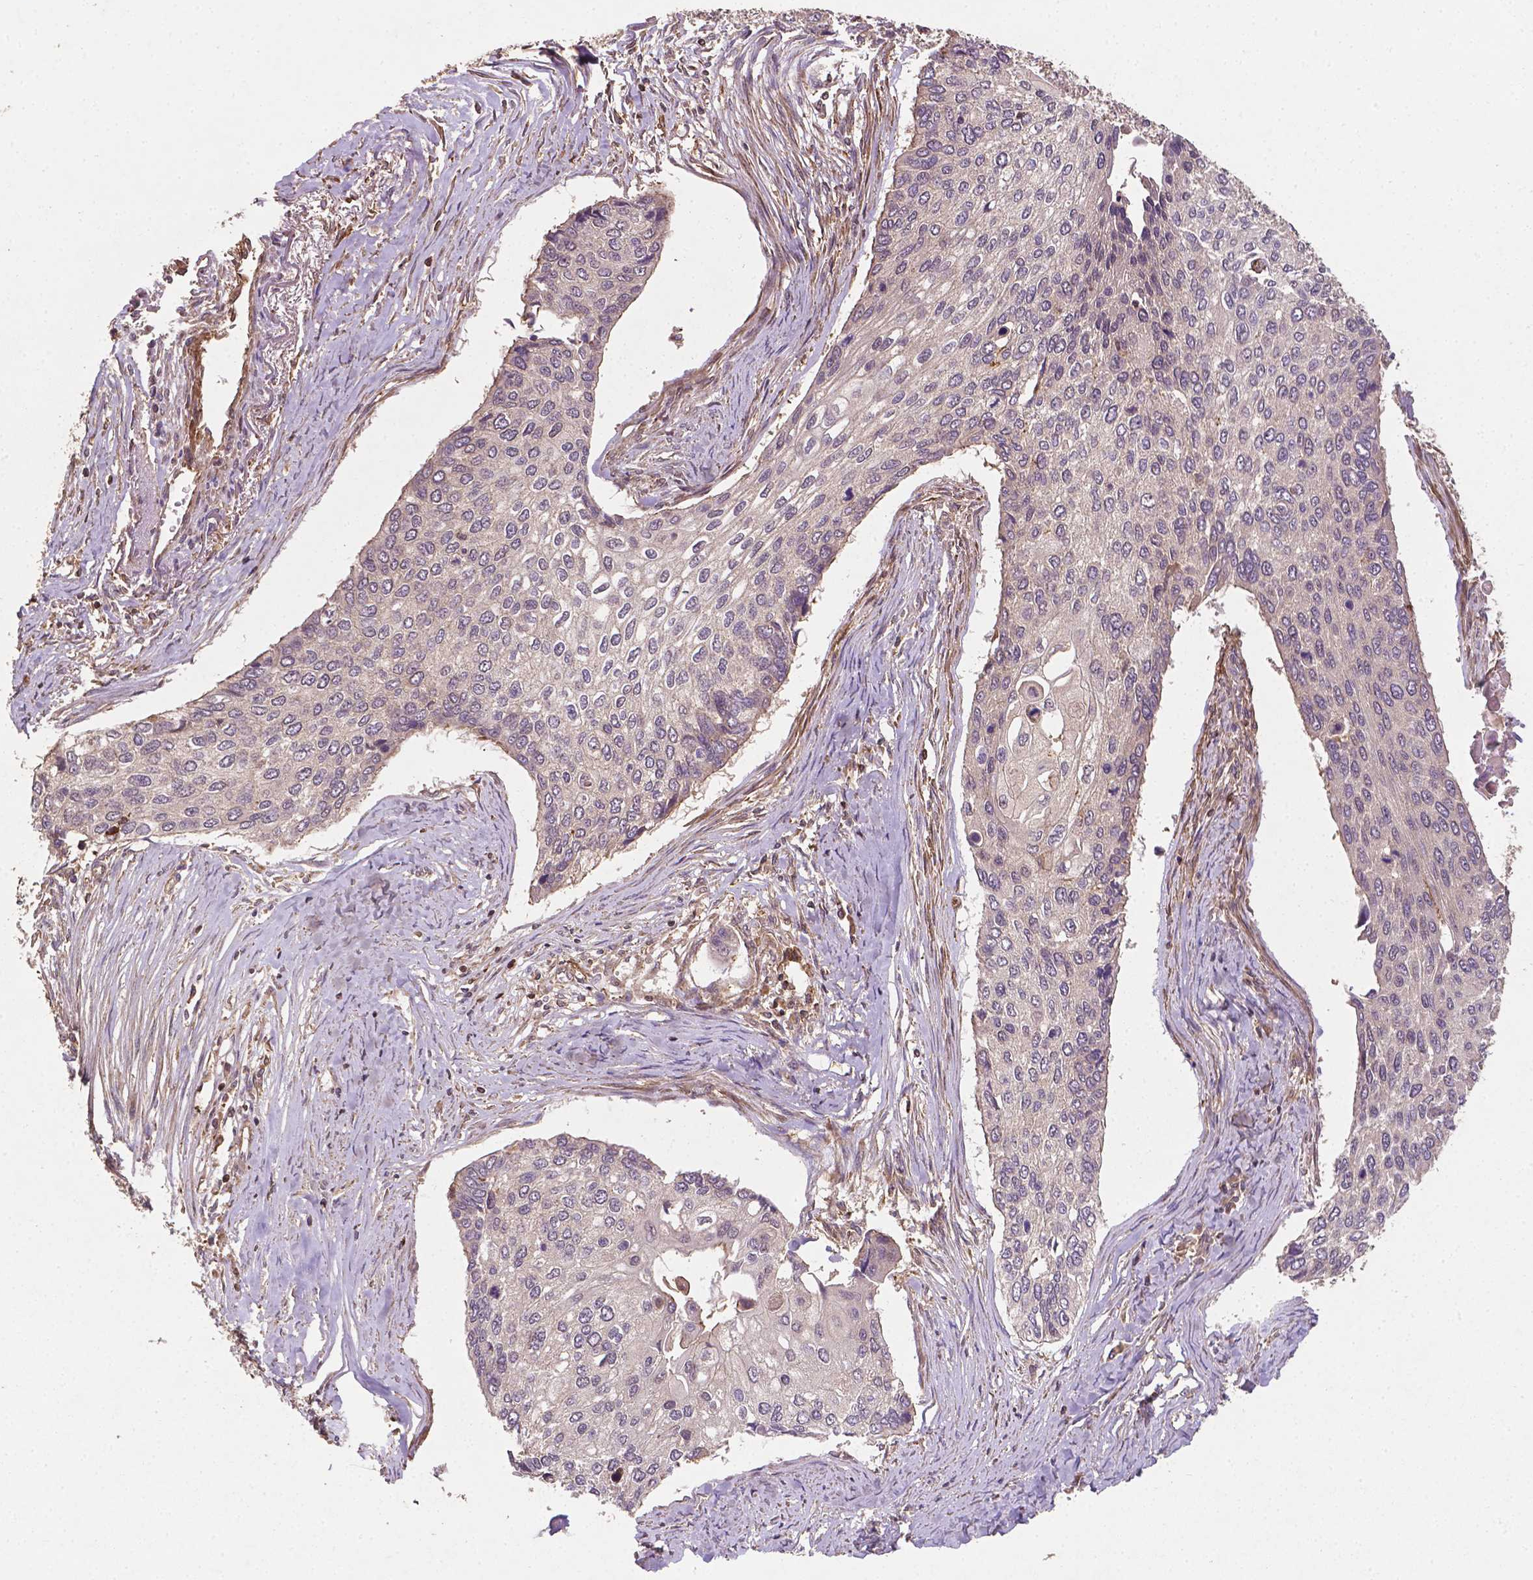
{"staining": {"intensity": "negative", "quantity": "none", "location": "none"}, "tissue": "lung cancer", "cell_type": "Tumor cells", "image_type": "cancer", "snomed": [{"axis": "morphology", "description": "Squamous cell carcinoma, NOS"}, {"axis": "morphology", "description": "Squamous cell carcinoma, metastatic, NOS"}, {"axis": "topography", "description": "Lung"}], "caption": "An IHC photomicrograph of lung cancer is shown. There is no staining in tumor cells of lung cancer. (DAB (3,3'-diaminobenzidine) IHC visualized using brightfield microscopy, high magnification).", "gene": "ZMYND19", "patient": {"sex": "male", "age": 63}}